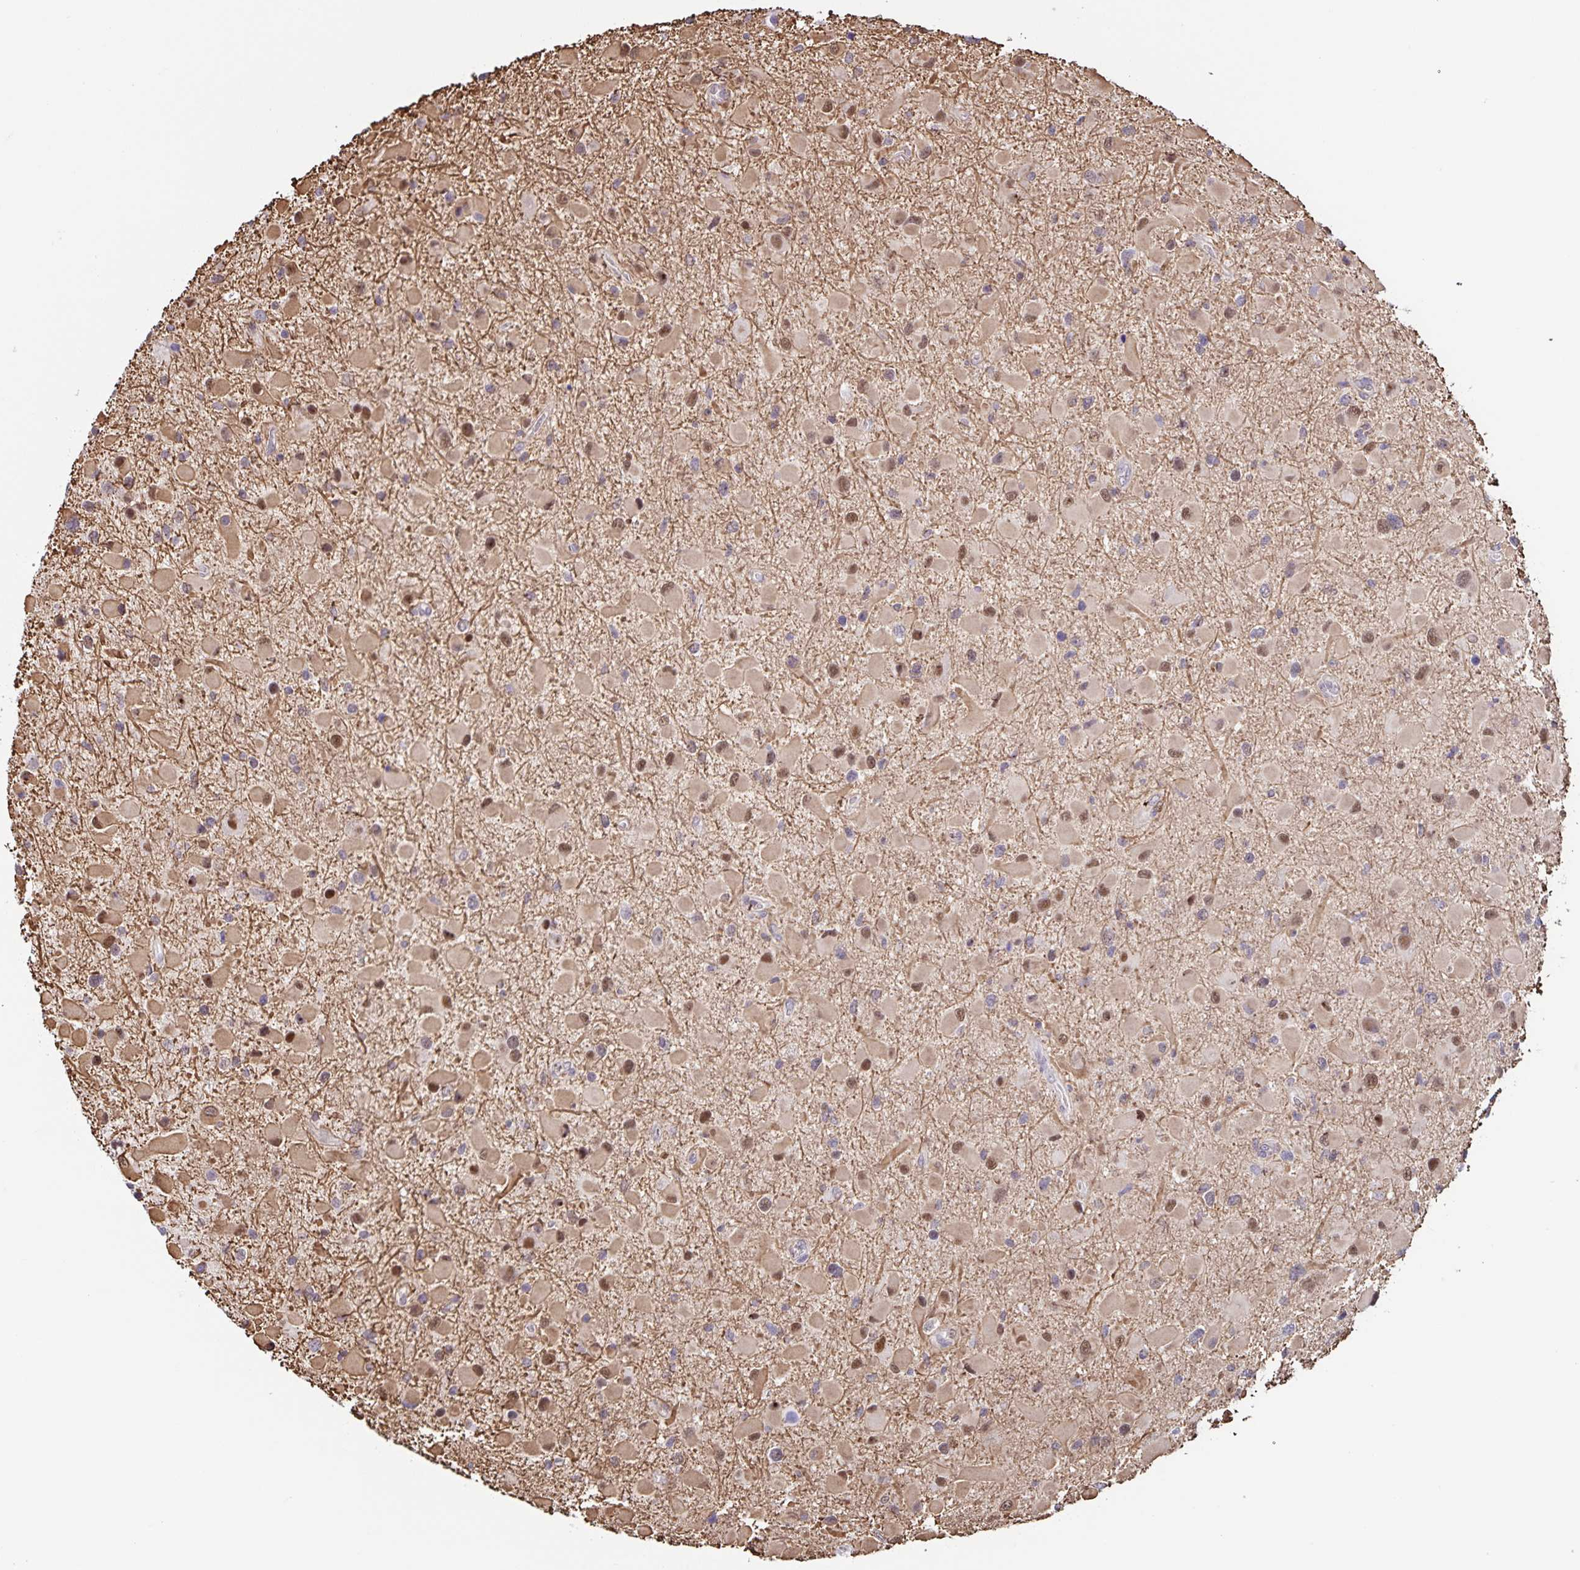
{"staining": {"intensity": "moderate", "quantity": ">75%", "location": "cytoplasmic/membranous,nuclear"}, "tissue": "glioma", "cell_type": "Tumor cells", "image_type": "cancer", "snomed": [{"axis": "morphology", "description": "Glioma, malignant, Low grade"}, {"axis": "topography", "description": "Brain"}], "caption": "A high-resolution image shows immunohistochemistry staining of glioma, which demonstrates moderate cytoplasmic/membranous and nuclear positivity in approximately >75% of tumor cells. (Brightfield microscopy of DAB IHC at high magnification).", "gene": "STPG4", "patient": {"sex": "female", "age": 32}}